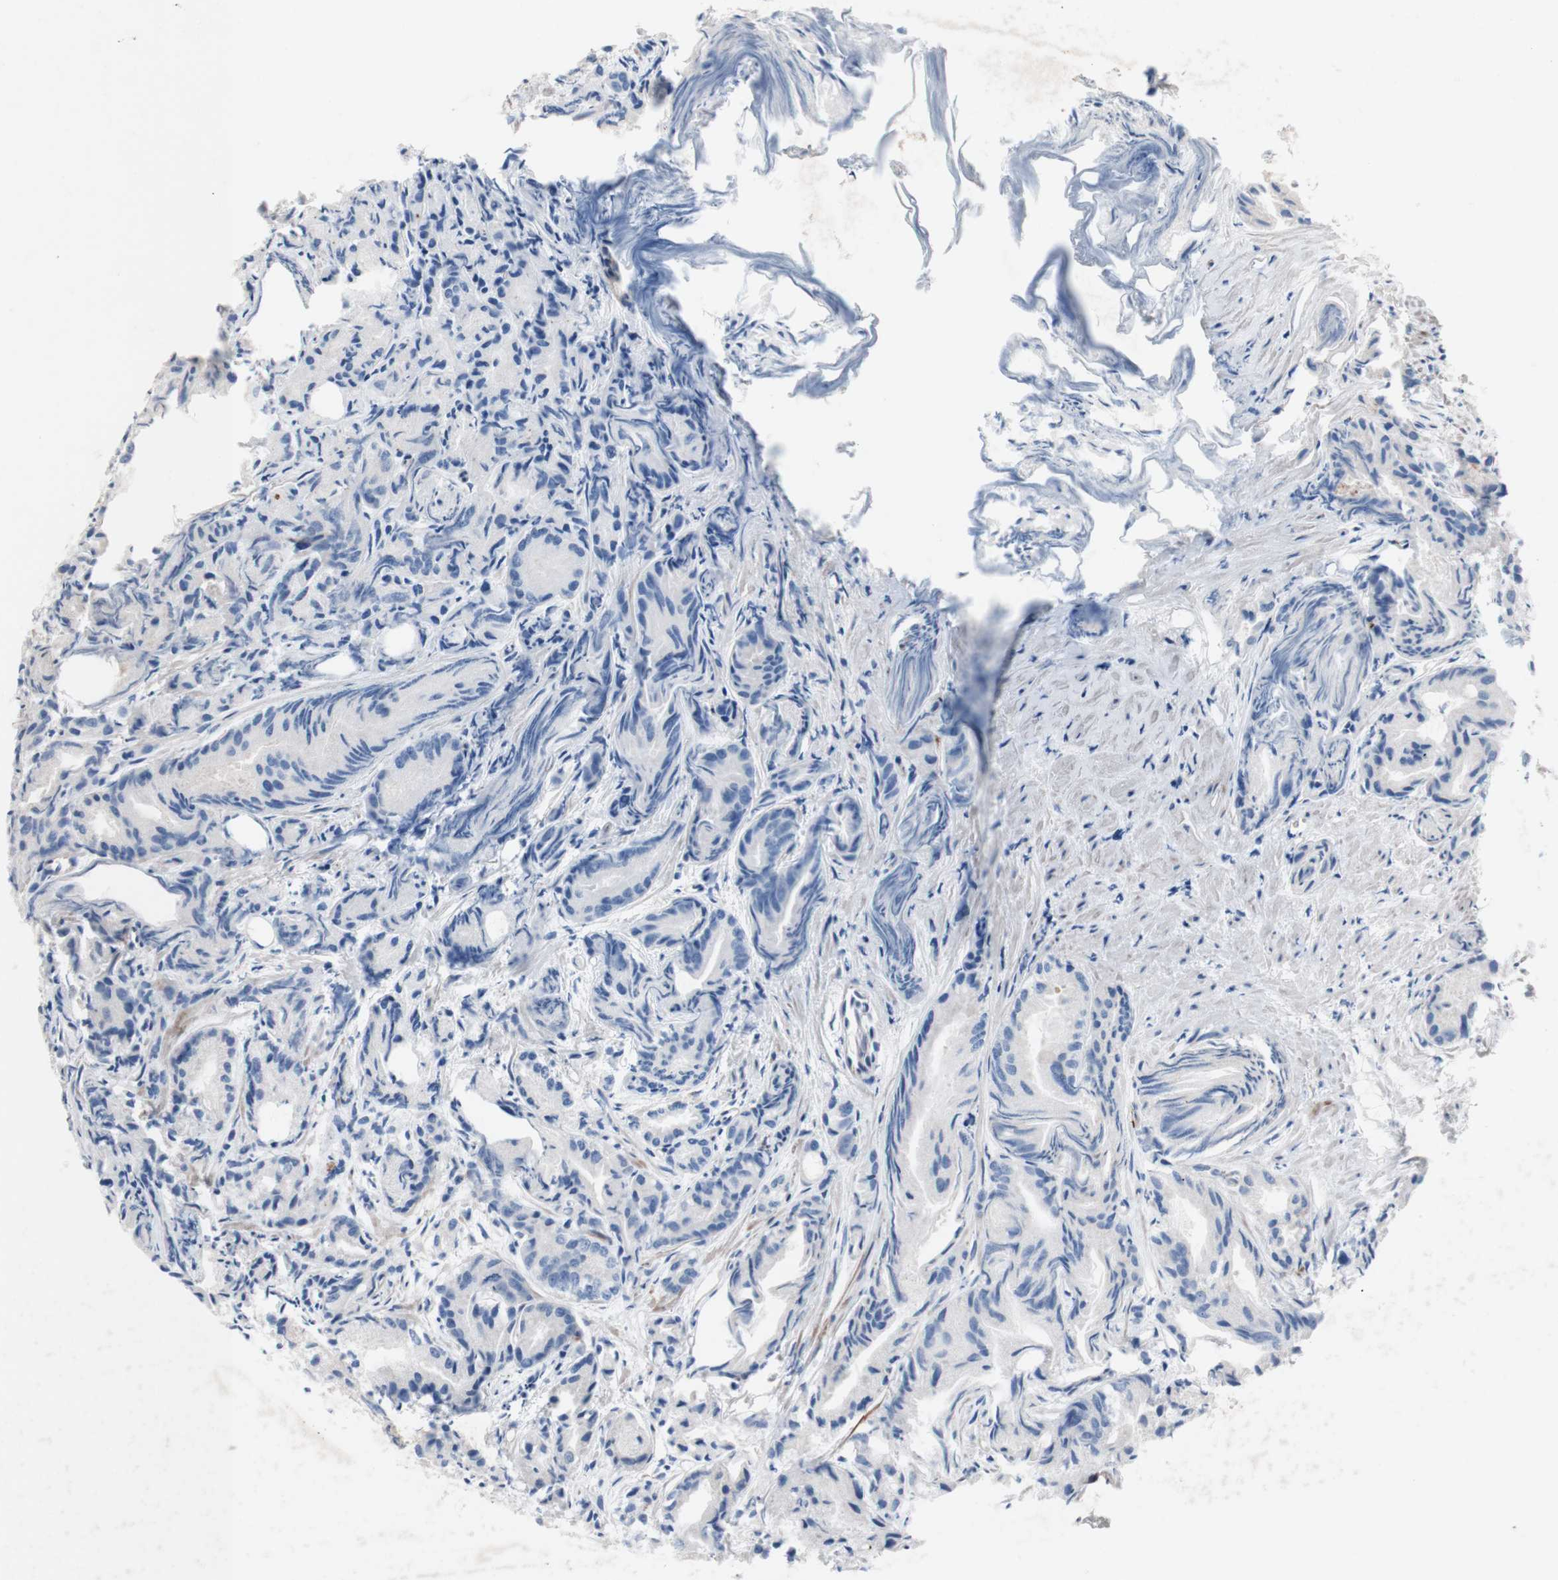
{"staining": {"intensity": "negative", "quantity": "none", "location": "none"}, "tissue": "prostate cancer", "cell_type": "Tumor cells", "image_type": "cancer", "snomed": [{"axis": "morphology", "description": "Adenocarcinoma, Low grade"}, {"axis": "topography", "description": "Prostate"}], "caption": "Immunohistochemistry (IHC) of human prostate cancer demonstrates no expression in tumor cells. The staining was performed using DAB (3,3'-diaminobenzidine) to visualize the protein expression in brown, while the nuclei were stained in blue with hematoxylin (Magnification: 20x).", "gene": "AGPAT5", "patient": {"sex": "male", "age": 72}}